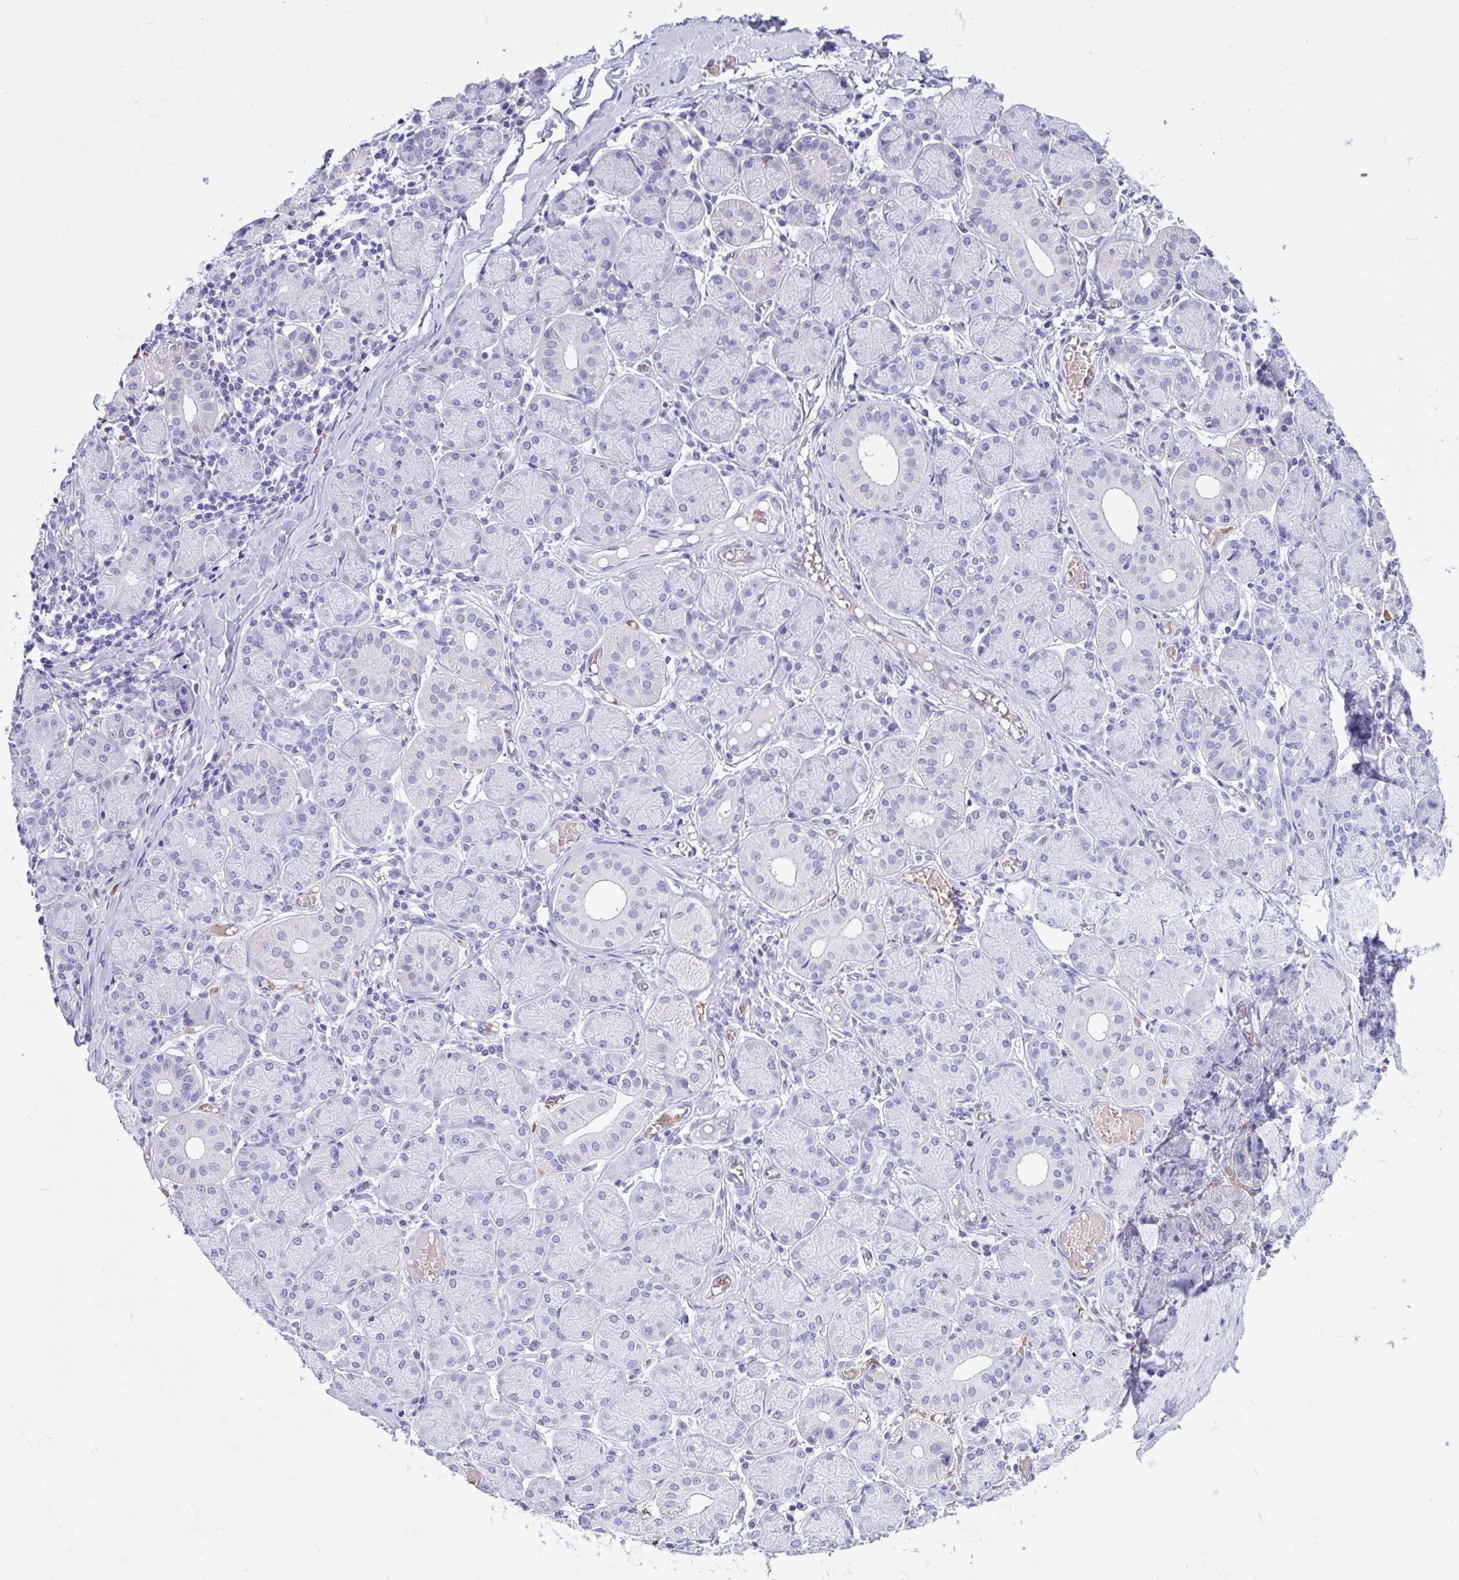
{"staining": {"intensity": "negative", "quantity": "none", "location": "none"}, "tissue": "salivary gland", "cell_type": "Glandular cells", "image_type": "normal", "snomed": [{"axis": "morphology", "description": "Normal tissue, NOS"}, {"axis": "topography", "description": "Salivary gland"}], "caption": "This is an immunohistochemistry image of benign human salivary gland. There is no staining in glandular cells.", "gene": "TMEM79", "patient": {"sex": "female", "age": 24}}